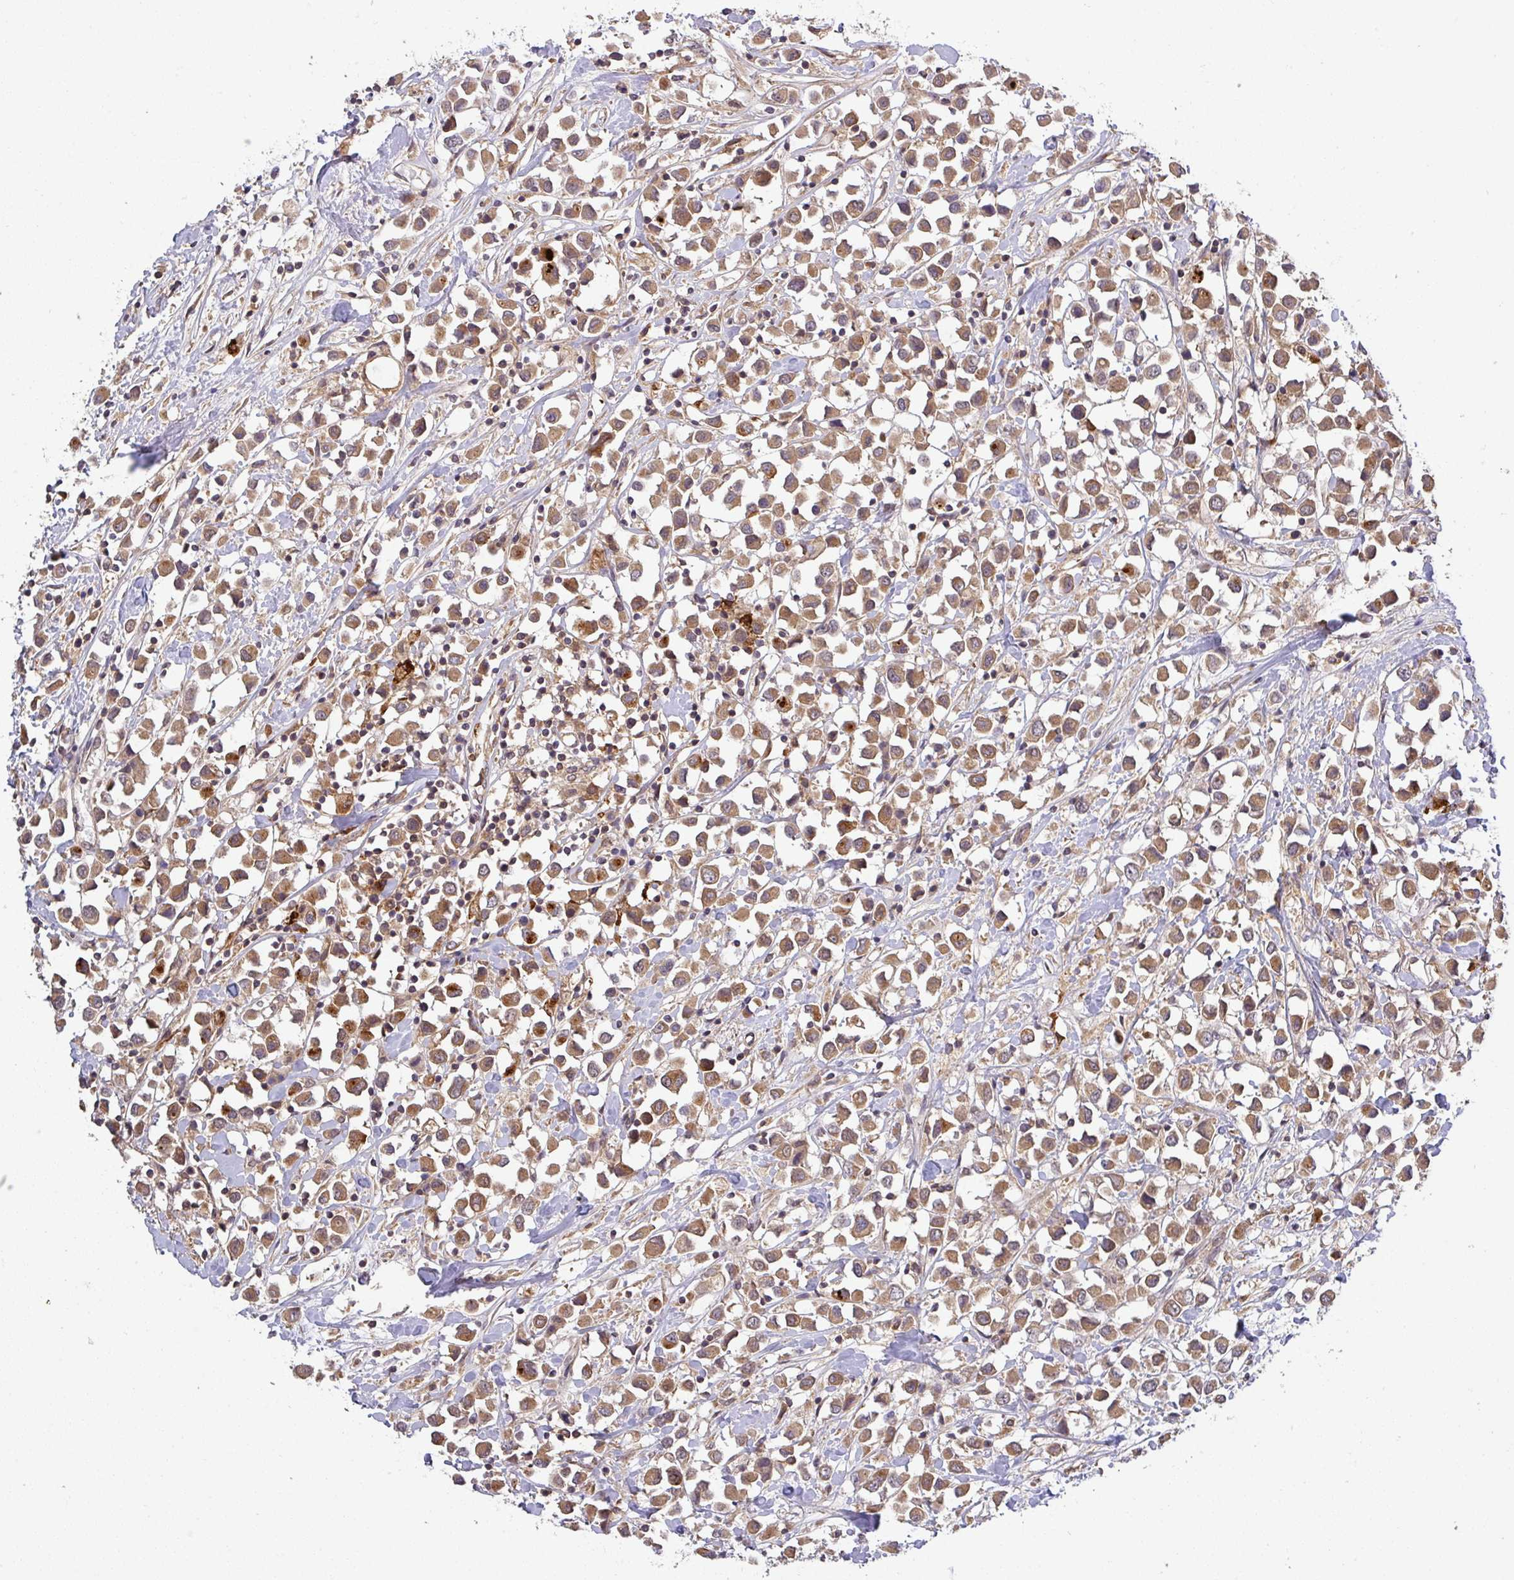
{"staining": {"intensity": "moderate", "quantity": ">75%", "location": "cytoplasmic/membranous"}, "tissue": "breast cancer", "cell_type": "Tumor cells", "image_type": "cancer", "snomed": [{"axis": "morphology", "description": "Duct carcinoma"}, {"axis": "topography", "description": "Breast"}], "caption": "A brown stain shows moderate cytoplasmic/membranous staining of a protein in breast invasive ductal carcinoma tumor cells. The protein is shown in brown color, while the nuclei are stained blue.", "gene": "CCDC121", "patient": {"sex": "female", "age": 61}}